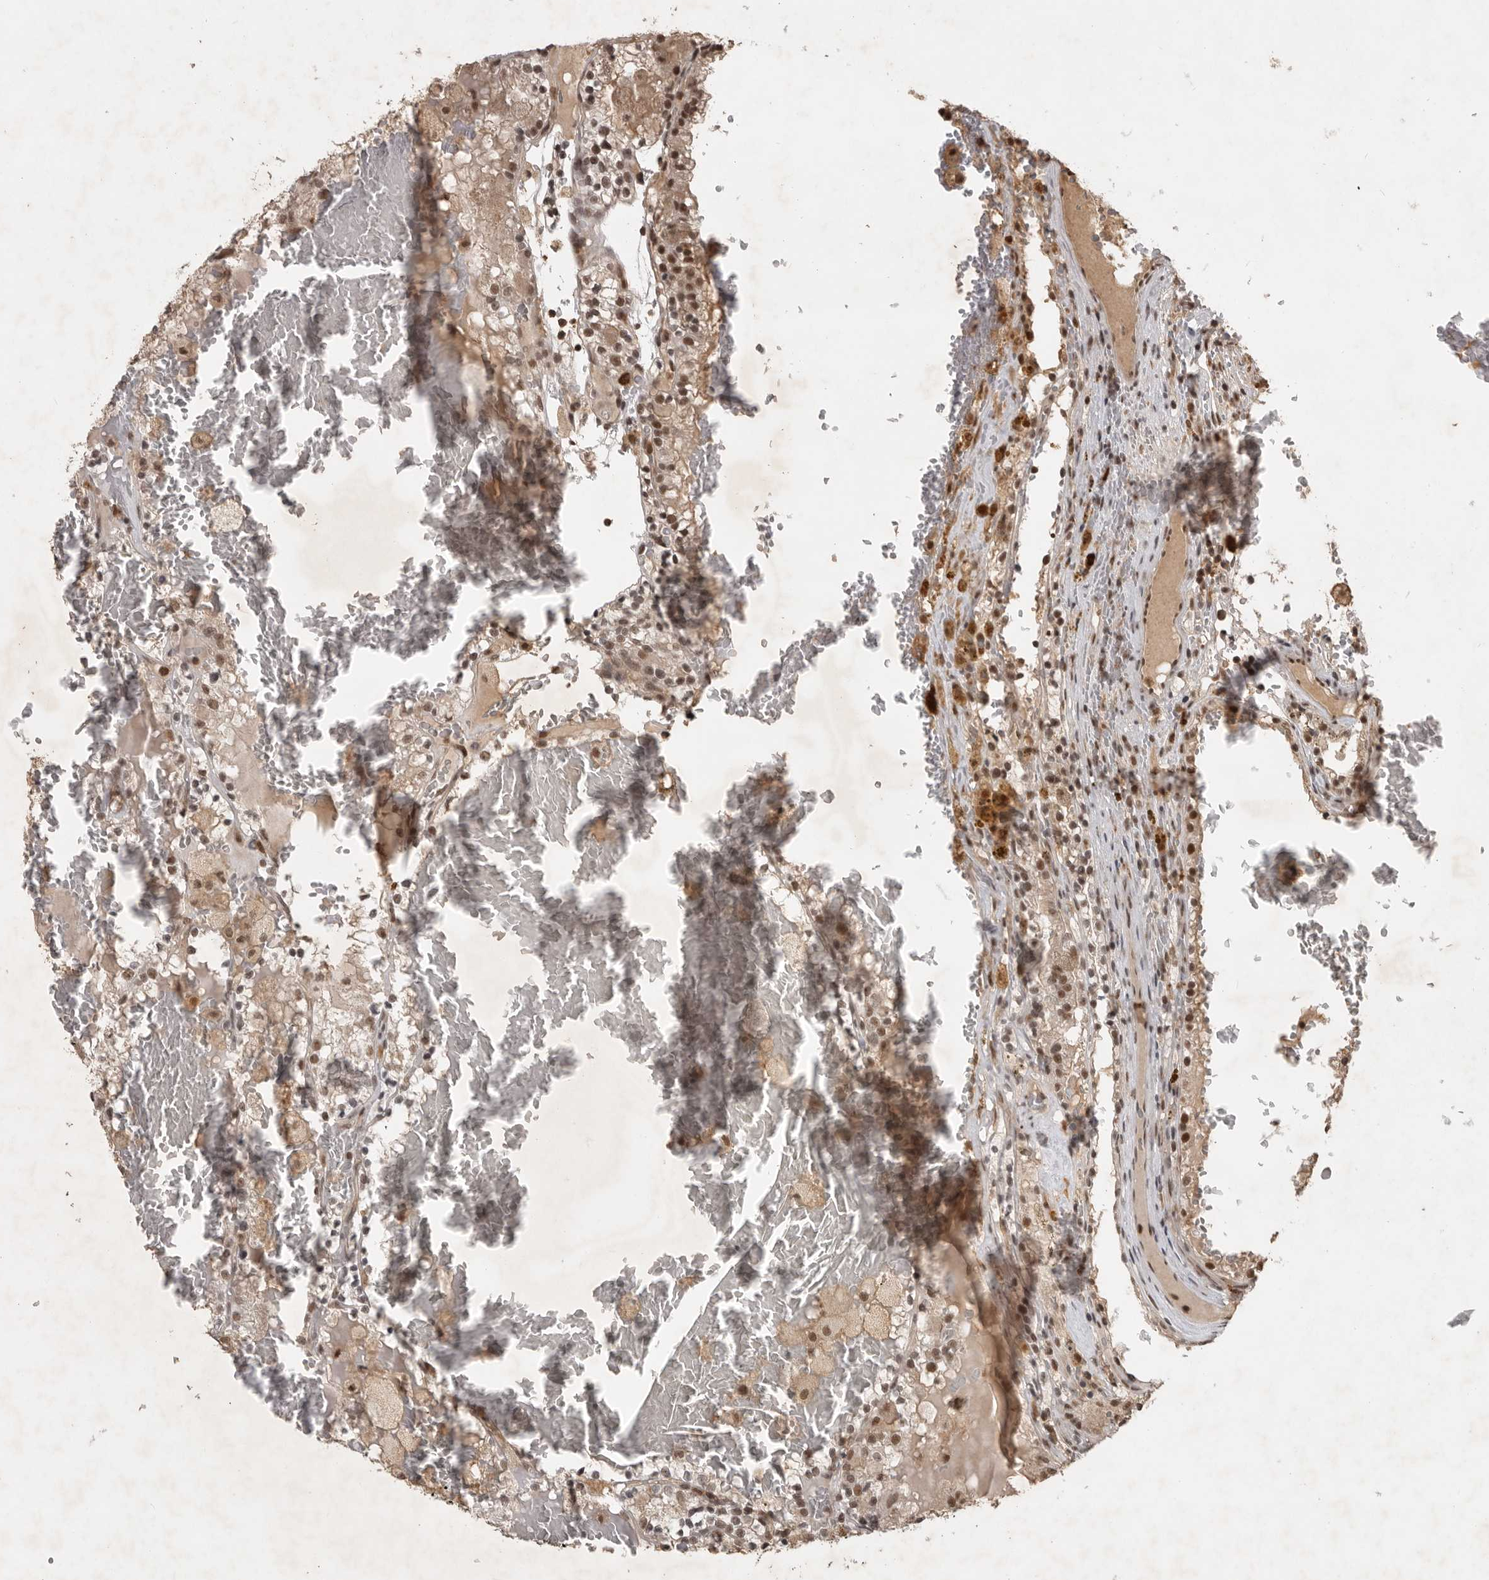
{"staining": {"intensity": "moderate", "quantity": ">75%", "location": "nuclear"}, "tissue": "renal cancer", "cell_type": "Tumor cells", "image_type": "cancer", "snomed": [{"axis": "morphology", "description": "Adenocarcinoma, NOS"}, {"axis": "topography", "description": "Kidney"}], "caption": "Renal cancer (adenocarcinoma) was stained to show a protein in brown. There is medium levels of moderate nuclear expression in about >75% of tumor cells.", "gene": "CBLL1", "patient": {"sex": "female", "age": 56}}